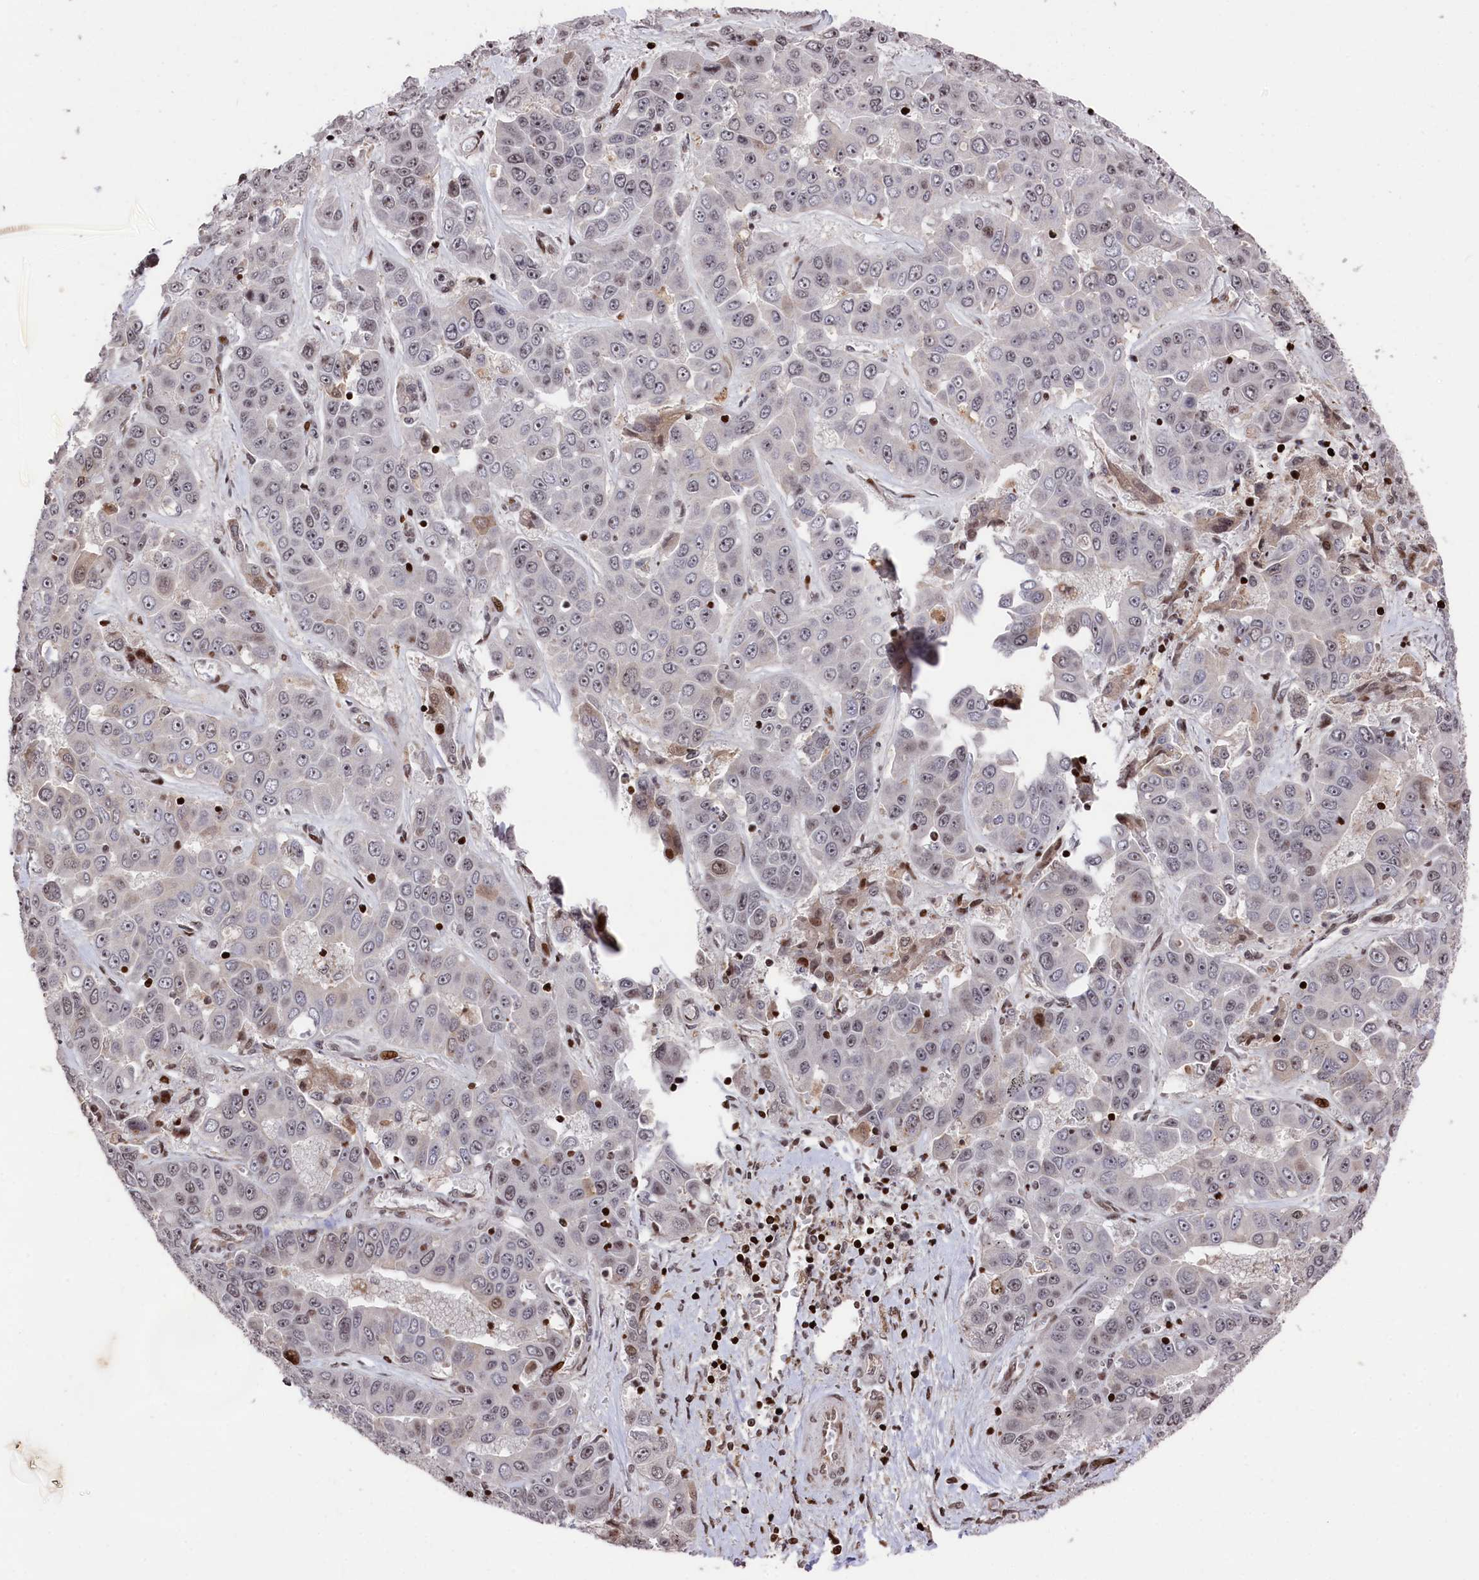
{"staining": {"intensity": "moderate", "quantity": "<25%", "location": "cytoplasmic/membranous,nuclear"}, "tissue": "liver cancer", "cell_type": "Tumor cells", "image_type": "cancer", "snomed": [{"axis": "morphology", "description": "Cholangiocarcinoma"}, {"axis": "topography", "description": "Liver"}], "caption": "Immunohistochemistry (IHC) micrograph of neoplastic tissue: human liver cancer (cholangiocarcinoma) stained using immunohistochemistry demonstrates low levels of moderate protein expression localized specifically in the cytoplasmic/membranous and nuclear of tumor cells, appearing as a cytoplasmic/membranous and nuclear brown color.", "gene": "MCF2L2", "patient": {"sex": "female", "age": 52}}